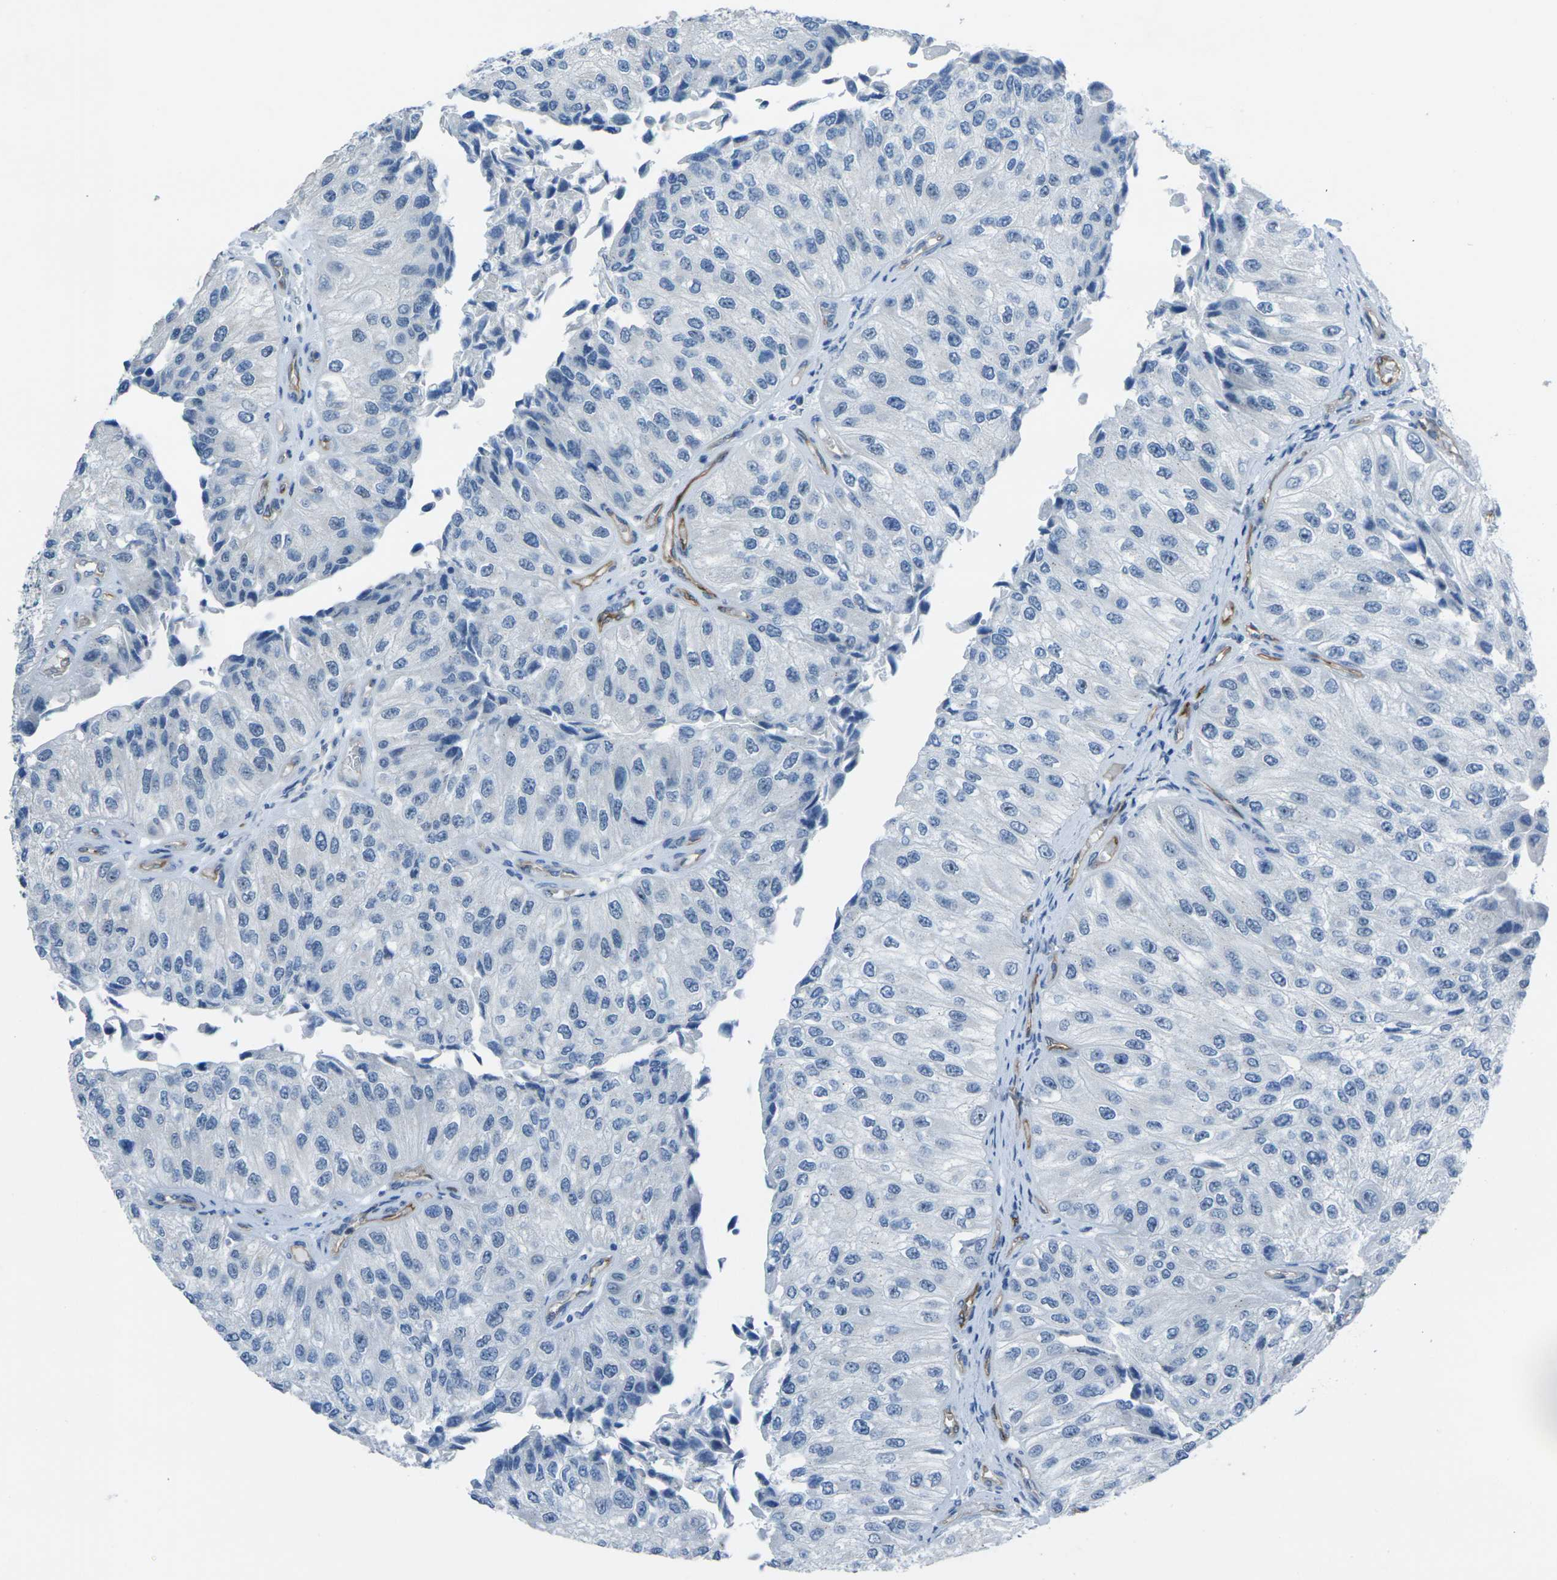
{"staining": {"intensity": "negative", "quantity": "none", "location": "none"}, "tissue": "urothelial cancer", "cell_type": "Tumor cells", "image_type": "cancer", "snomed": [{"axis": "morphology", "description": "Urothelial carcinoma, High grade"}, {"axis": "topography", "description": "Kidney"}, {"axis": "topography", "description": "Urinary bladder"}], "caption": "This is an immunohistochemistry (IHC) micrograph of human urothelial carcinoma (high-grade). There is no expression in tumor cells.", "gene": "HSPA12B", "patient": {"sex": "male", "age": 77}}